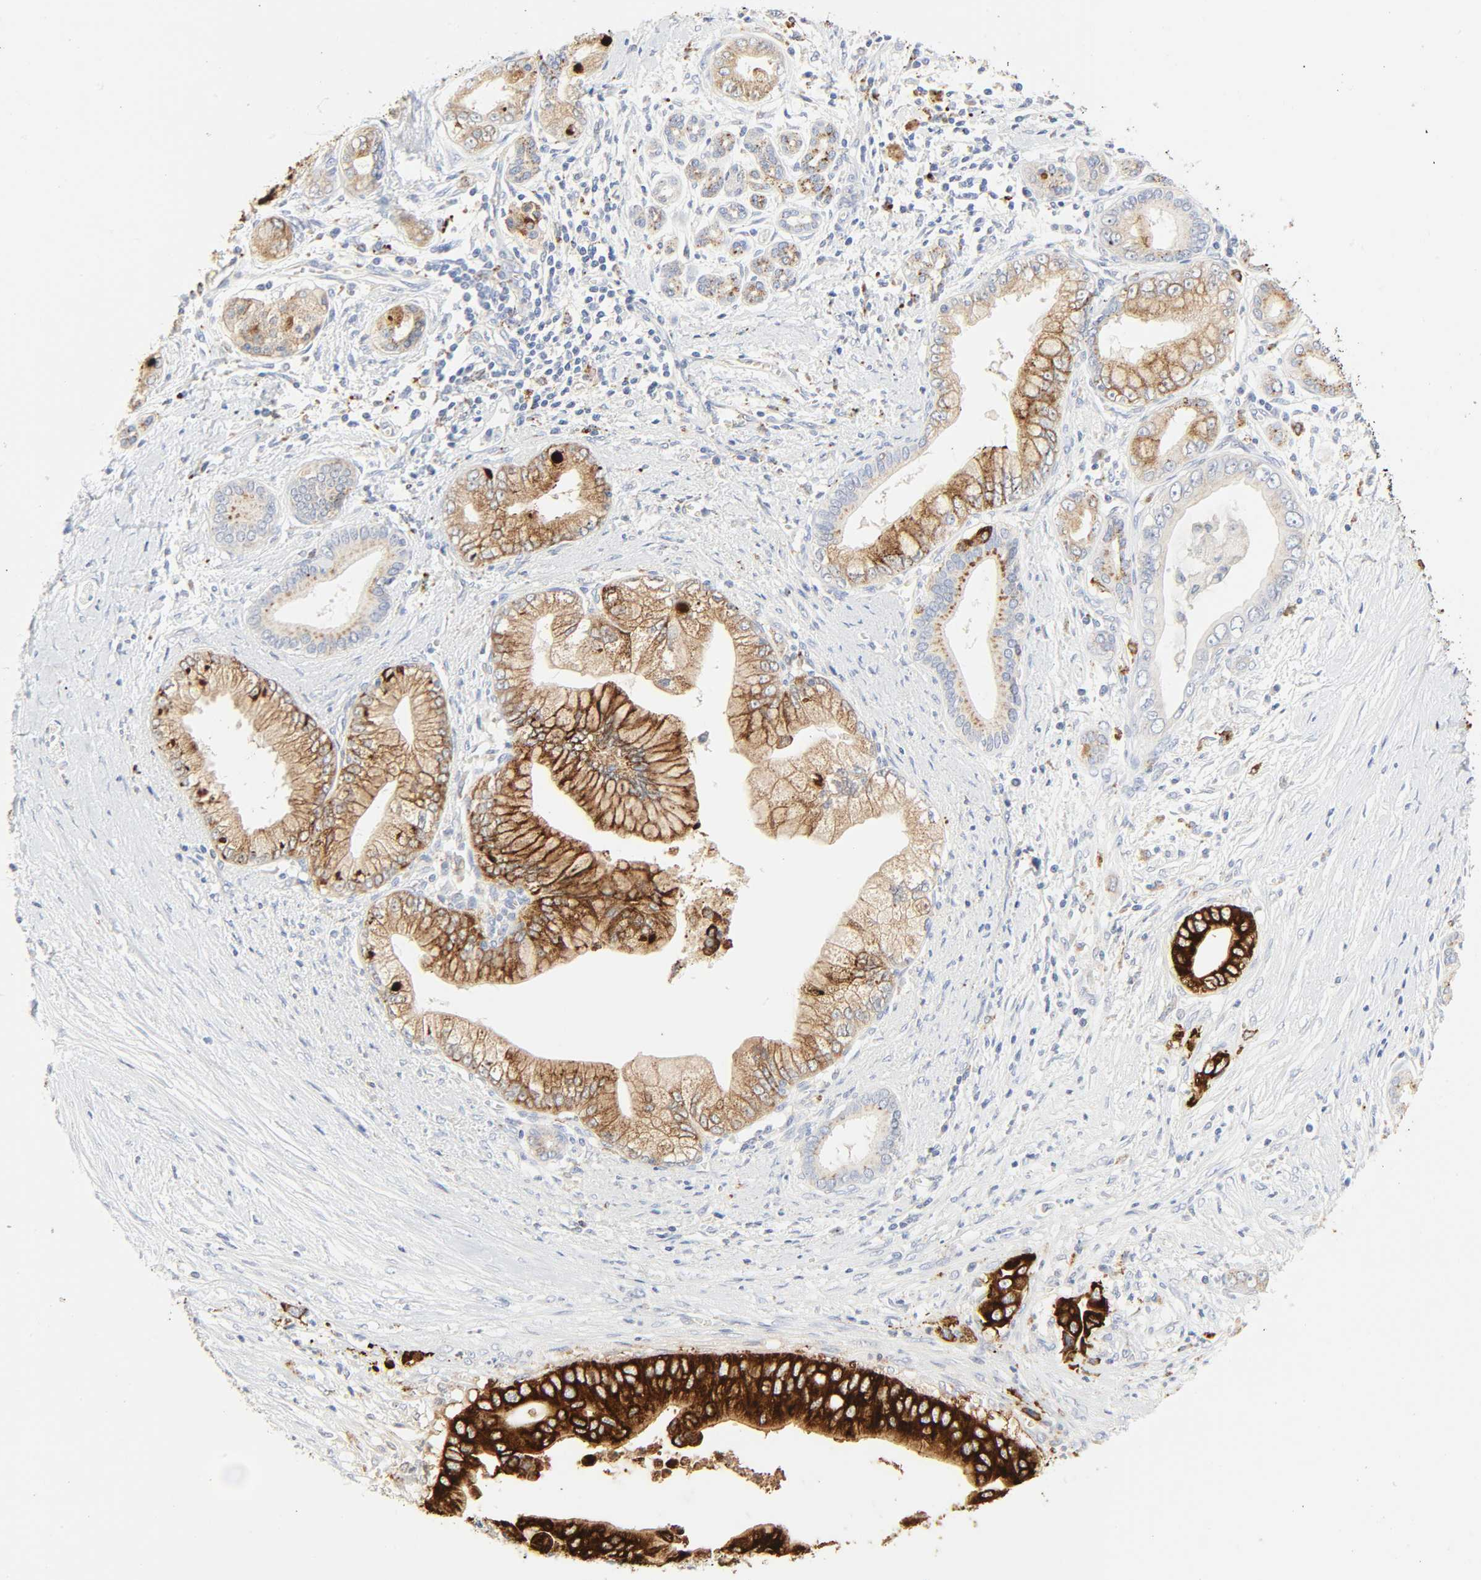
{"staining": {"intensity": "strong", "quantity": ">75%", "location": "cytoplasmic/membranous"}, "tissue": "pancreatic cancer", "cell_type": "Tumor cells", "image_type": "cancer", "snomed": [{"axis": "morphology", "description": "Adenocarcinoma, NOS"}, {"axis": "topography", "description": "Pancreas"}], "caption": "Pancreatic cancer stained with a brown dye exhibits strong cytoplasmic/membranous positive positivity in approximately >75% of tumor cells.", "gene": "CAMK2A", "patient": {"sex": "male", "age": 59}}